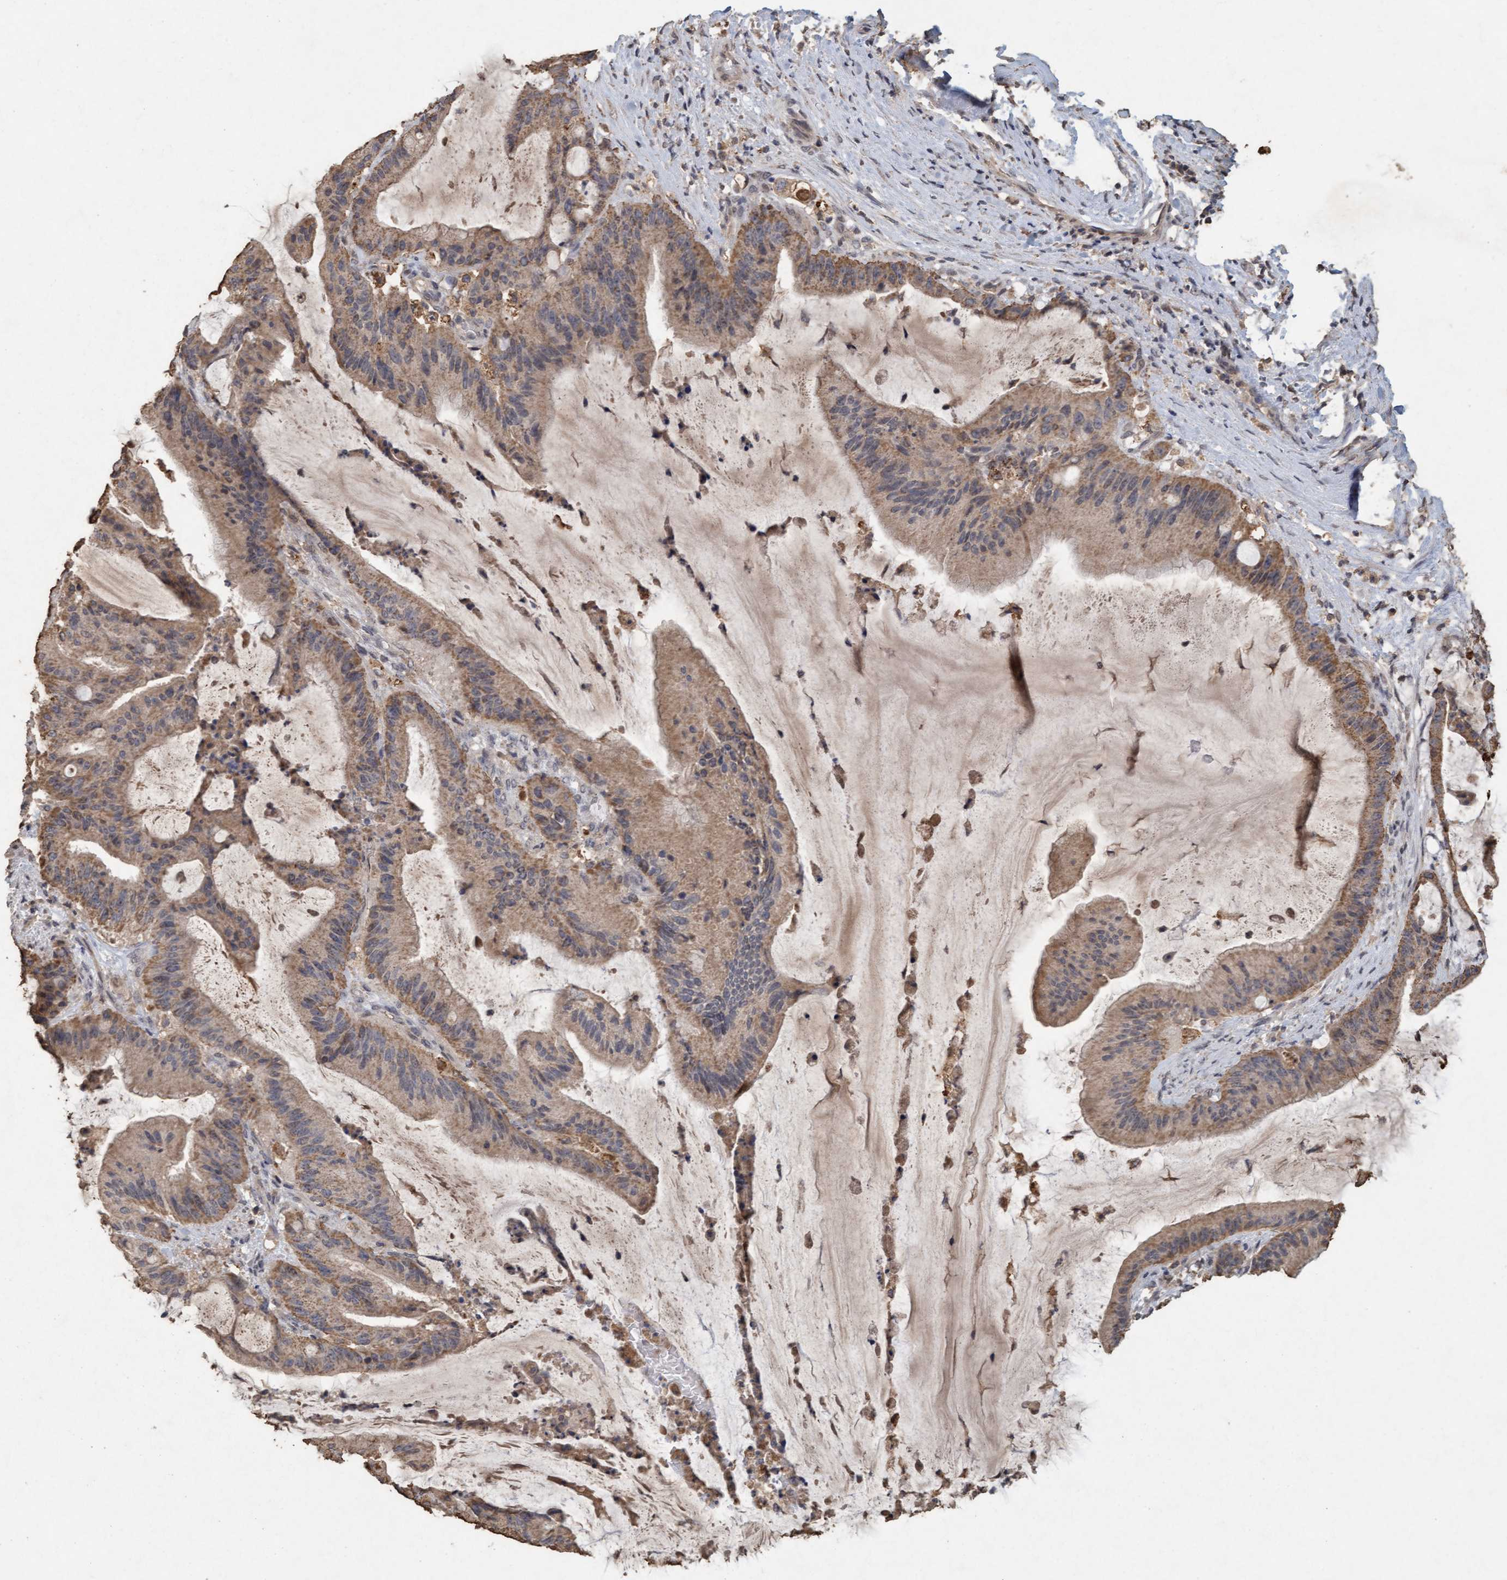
{"staining": {"intensity": "weak", "quantity": ">75%", "location": "cytoplasmic/membranous"}, "tissue": "liver cancer", "cell_type": "Tumor cells", "image_type": "cancer", "snomed": [{"axis": "morphology", "description": "Normal tissue, NOS"}, {"axis": "morphology", "description": "Cholangiocarcinoma"}, {"axis": "topography", "description": "Liver"}, {"axis": "topography", "description": "Peripheral nerve tissue"}], "caption": "Immunohistochemistry (IHC) photomicrograph of human liver cholangiocarcinoma stained for a protein (brown), which displays low levels of weak cytoplasmic/membranous positivity in about >75% of tumor cells.", "gene": "VSIG8", "patient": {"sex": "female", "age": 73}}